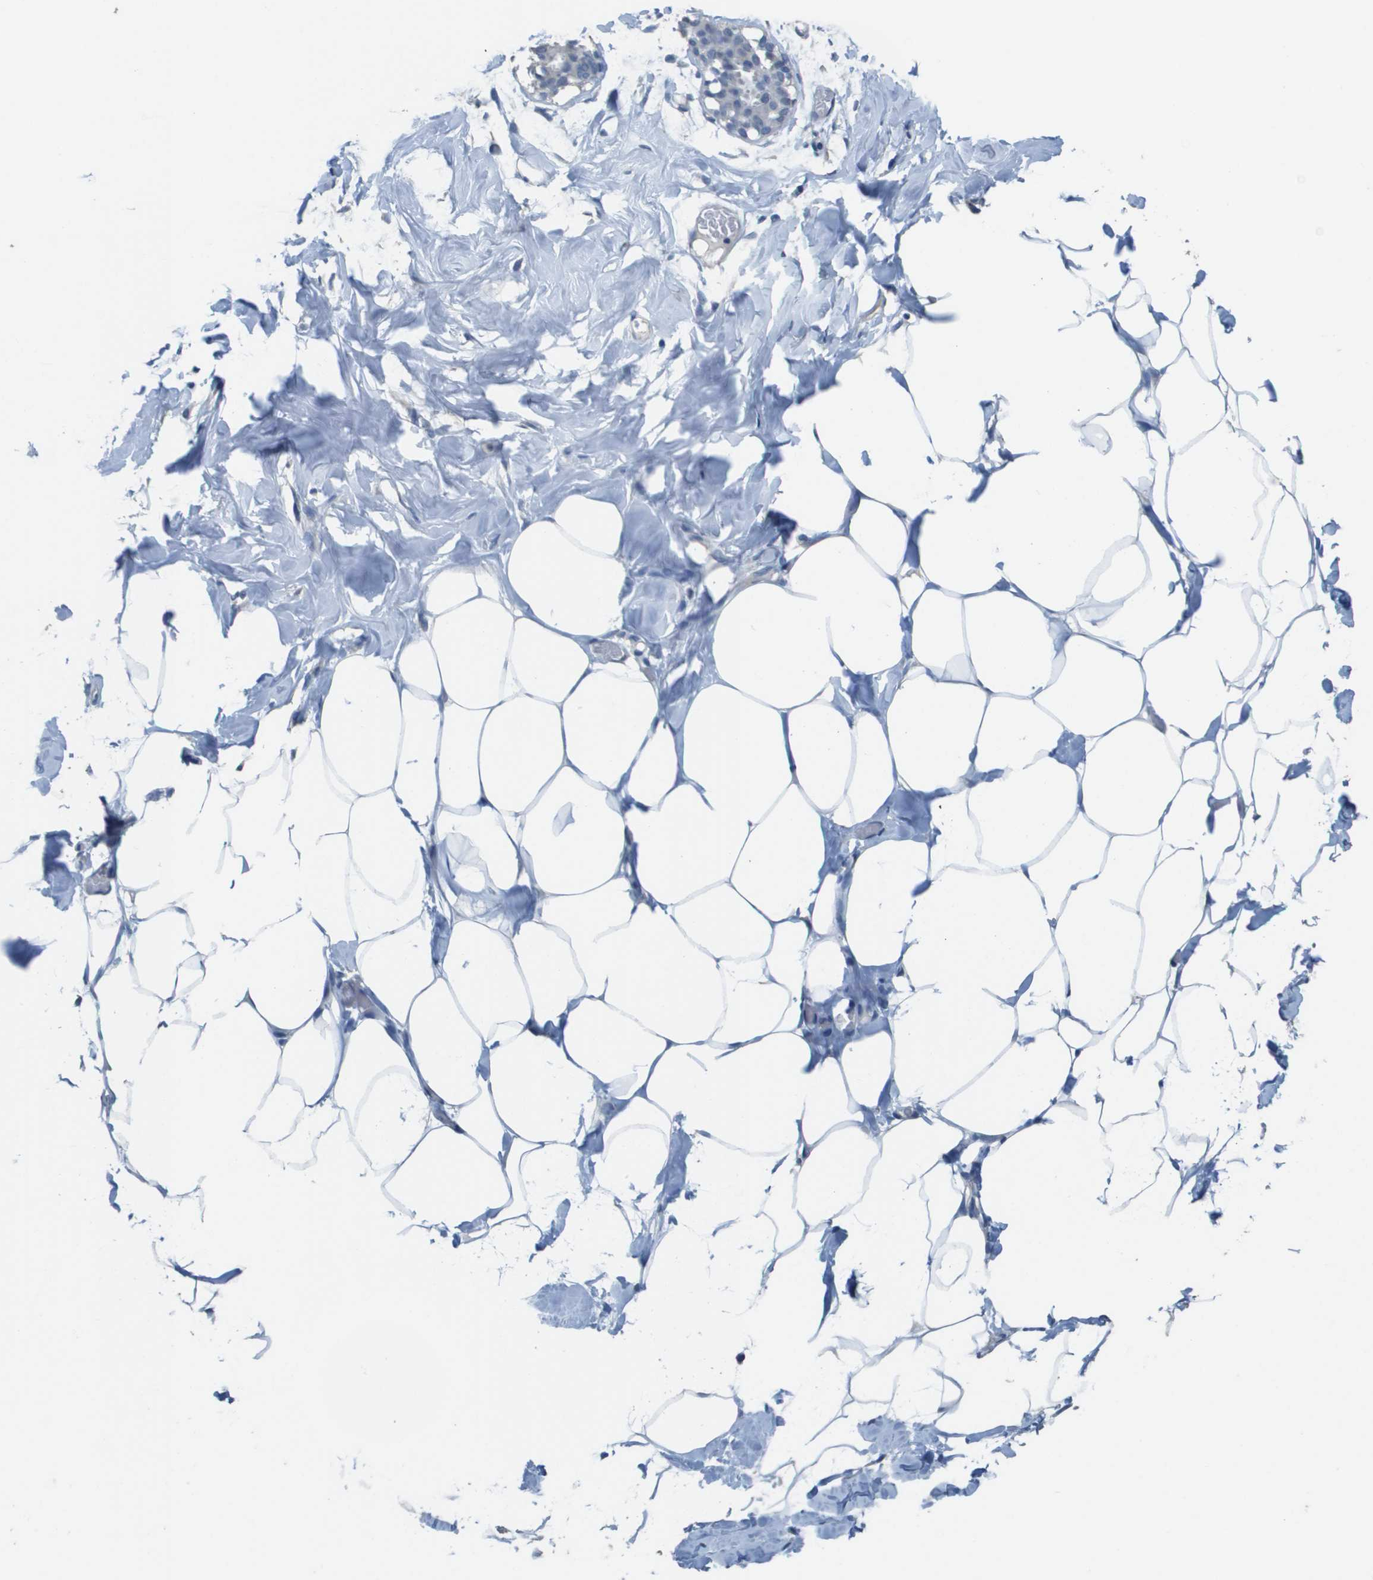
{"staining": {"intensity": "negative", "quantity": "none", "location": "none"}, "tissue": "adipose tissue", "cell_type": "Adipocytes", "image_type": "normal", "snomed": [{"axis": "morphology", "description": "Normal tissue, NOS"}, {"axis": "topography", "description": "Breast"}, {"axis": "topography", "description": "Adipose tissue"}], "caption": "Immunohistochemistry (IHC) of normal human adipose tissue displays no staining in adipocytes. (Stains: DAB immunohistochemistry (IHC) with hematoxylin counter stain, Microscopy: brightfield microscopy at high magnification).", "gene": "MT3", "patient": {"sex": "female", "age": 25}}